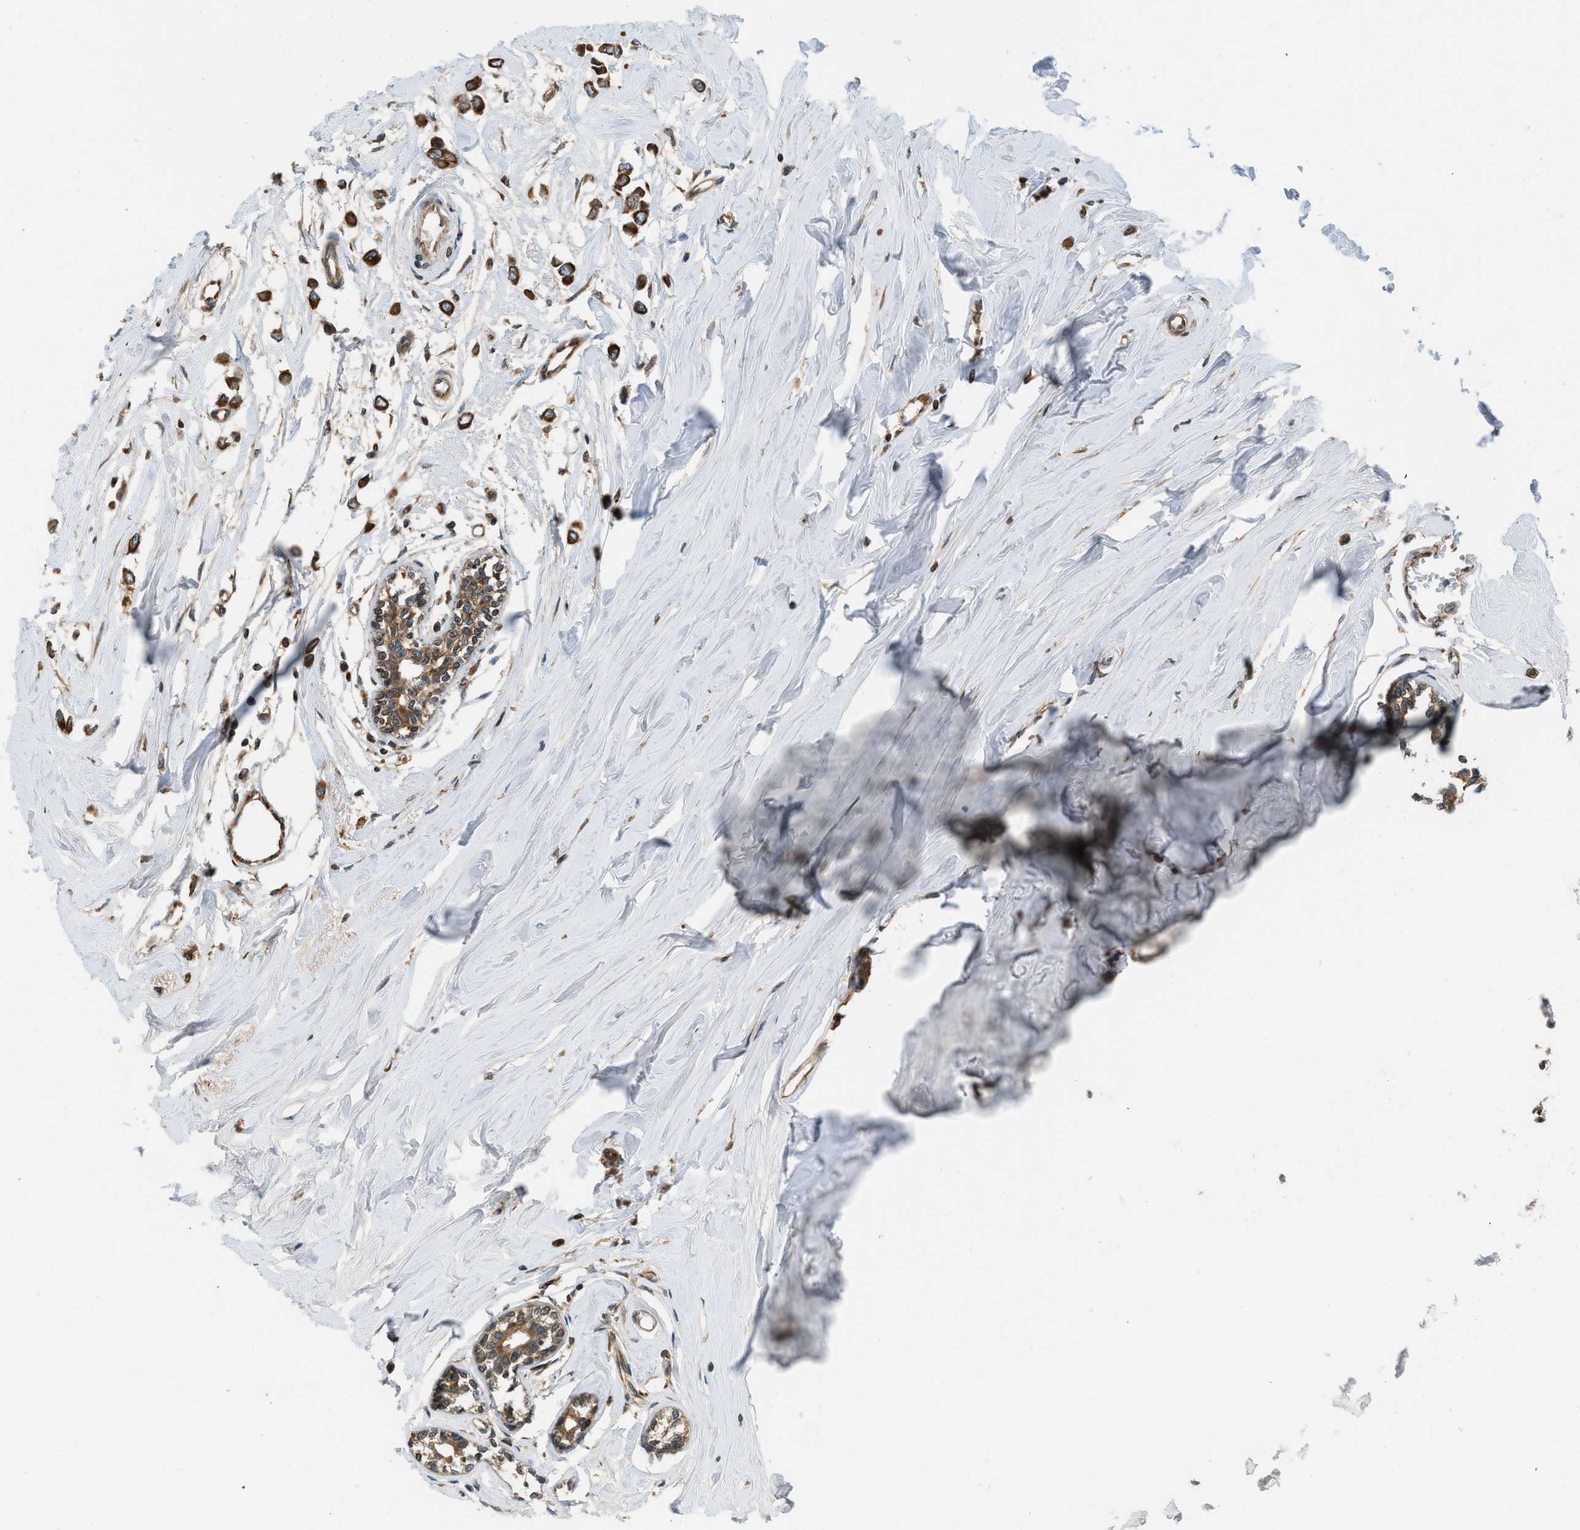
{"staining": {"intensity": "strong", "quantity": ">75%", "location": "cytoplasmic/membranous"}, "tissue": "breast cancer", "cell_type": "Tumor cells", "image_type": "cancer", "snomed": [{"axis": "morphology", "description": "Lobular carcinoma"}, {"axis": "topography", "description": "Breast"}], "caption": "Breast cancer was stained to show a protein in brown. There is high levels of strong cytoplasmic/membranous staining in approximately >75% of tumor cells. Using DAB (3,3'-diaminobenzidine) (brown) and hematoxylin (blue) stains, captured at high magnification using brightfield microscopy.", "gene": "BCAP31", "patient": {"sex": "female", "age": 51}}